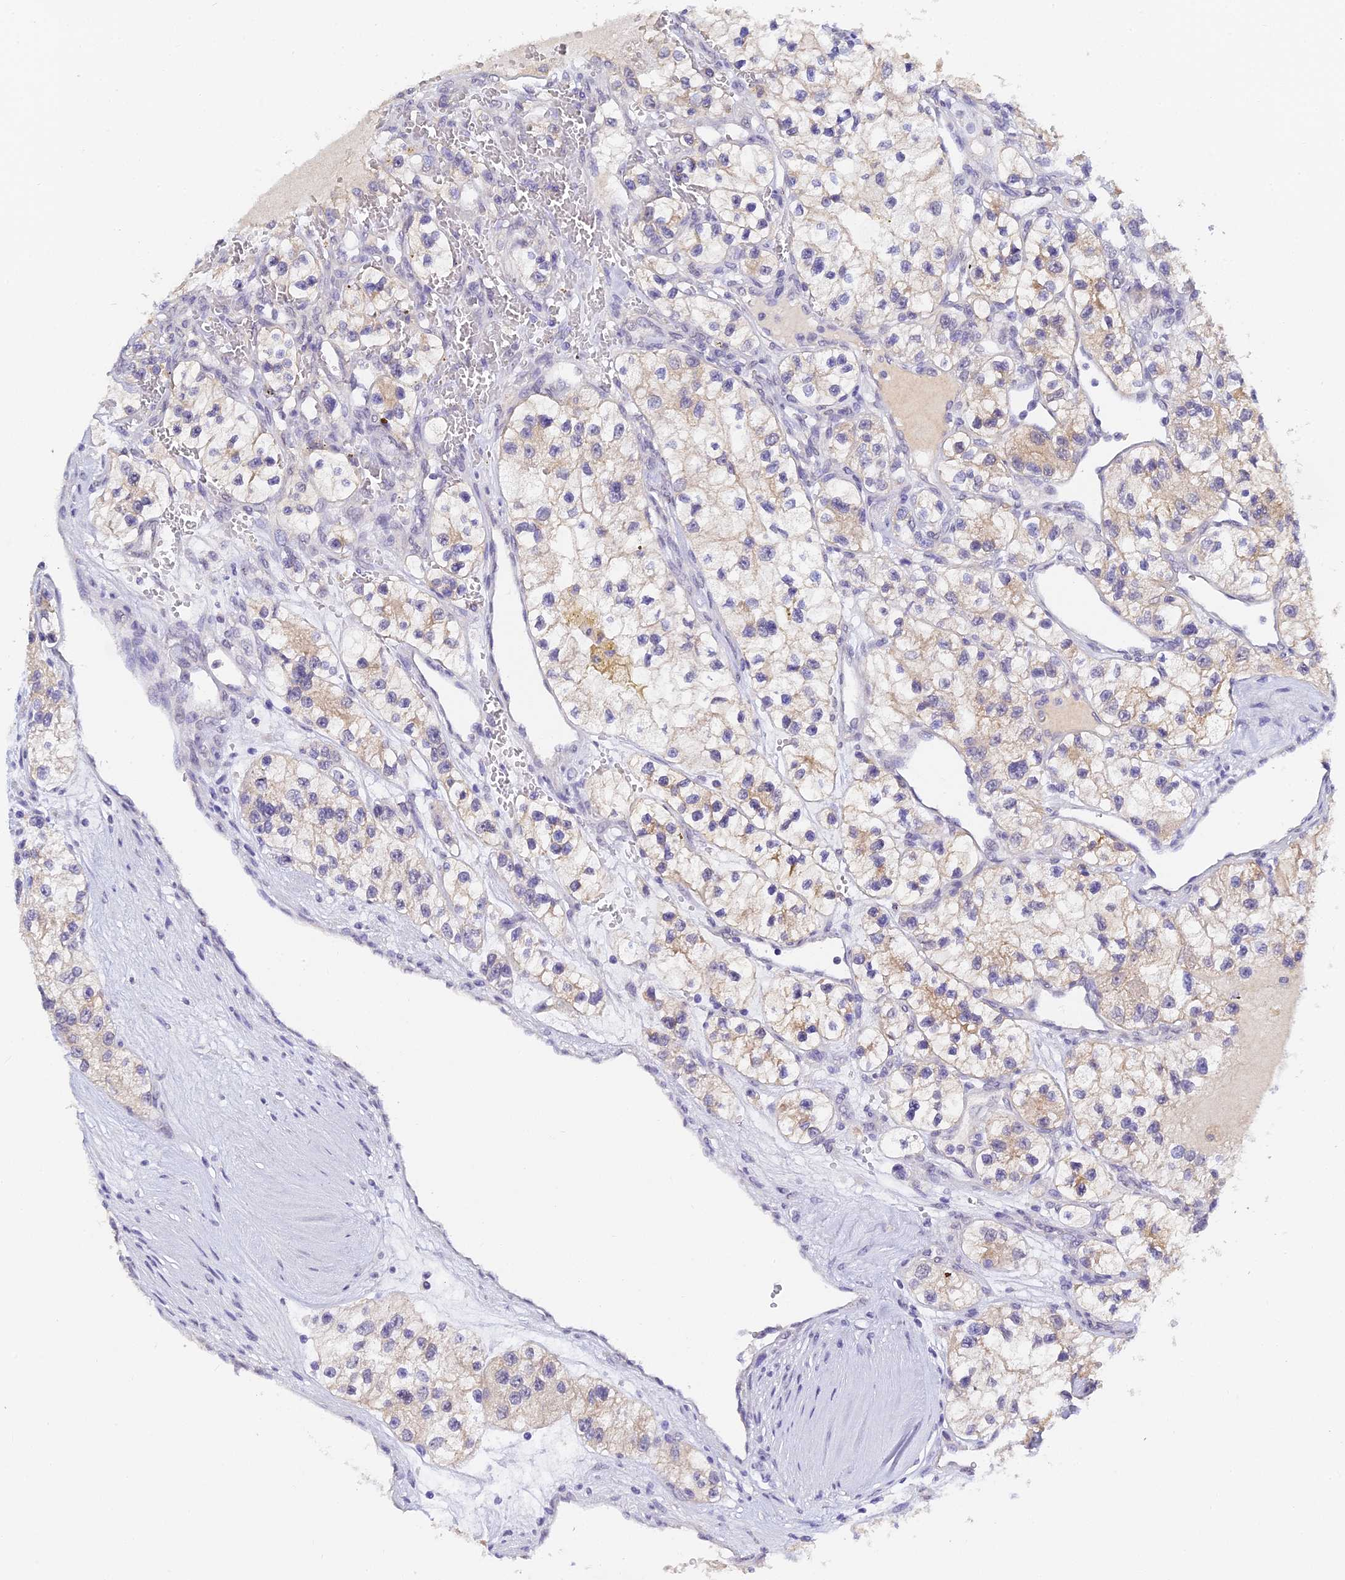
{"staining": {"intensity": "weak", "quantity": "<25%", "location": "cytoplasmic/membranous"}, "tissue": "renal cancer", "cell_type": "Tumor cells", "image_type": "cancer", "snomed": [{"axis": "morphology", "description": "Adenocarcinoma, NOS"}, {"axis": "topography", "description": "Kidney"}], "caption": "This micrograph is of renal adenocarcinoma stained with immunohistochemistry to label a protein in brown with the nuclei are counter-stained blue. There is no staining in tumor cells. (Stains: DAB immunohistochemistry (IHC) with hematoxylin counter stain, Microscopy: brightfield microscopy at high magnification).", "gene": "HOXB1", "patient": {"sex": "female", "age": 57}}